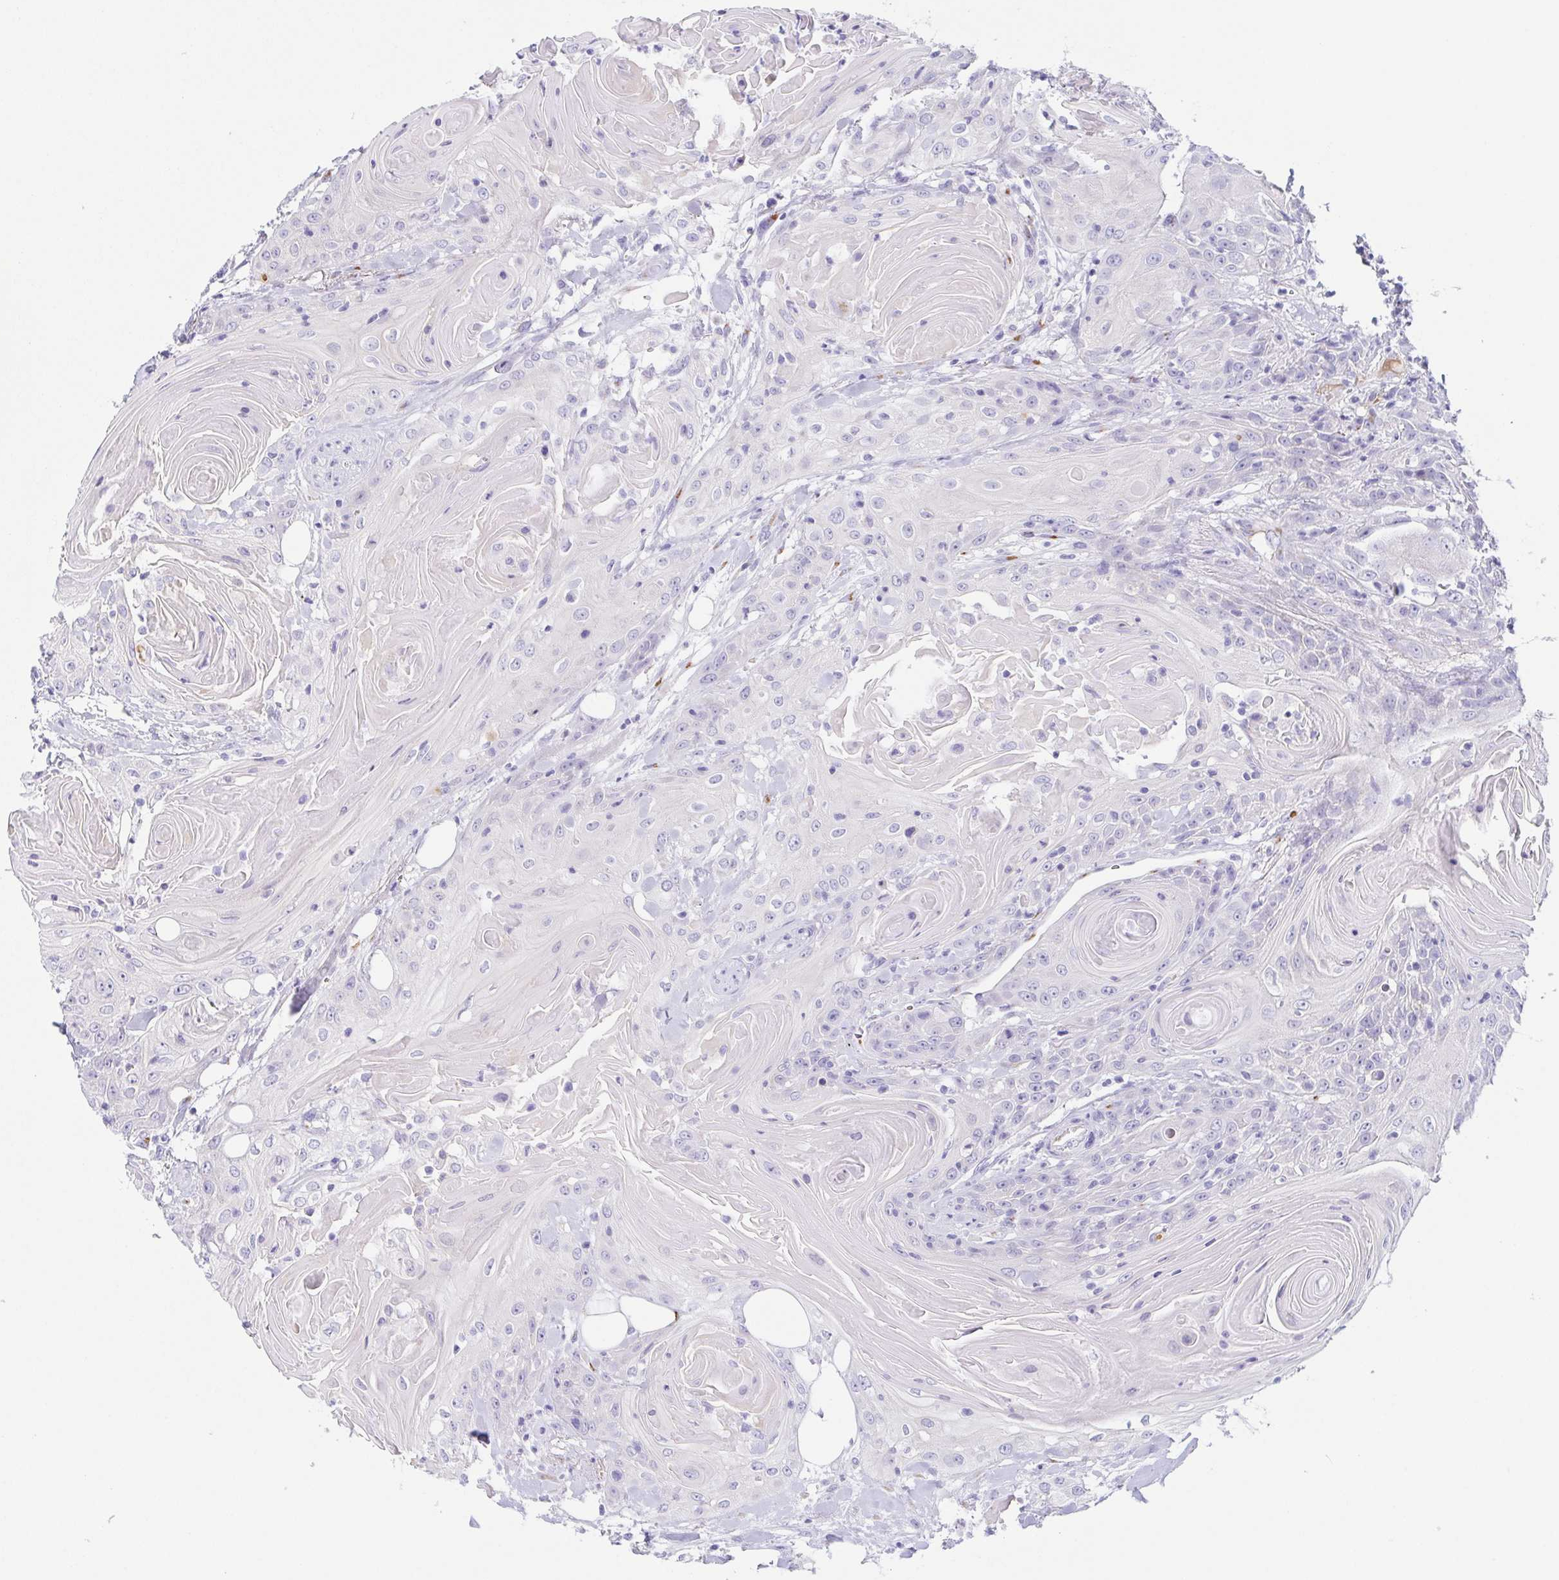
{"staining": {"intensity": "negative", "quantity": "none", "location": "none"}, "tissue": "head and neck cancer", "cell_type": "Tumor cells", "image_type": "cancer", "snomed": [{"axis": "morphology", "description": "Squamous cell carcinoma, NOS"}, {"axis": "topography", "description": "Head-Neck"}], "caption": "Tumor cells show no significant protein staining in head and neck cancer. Nuclei are stained in blue.", "gene": "LDLRAD1", "patient": {"sex": "female", "age": 84}}